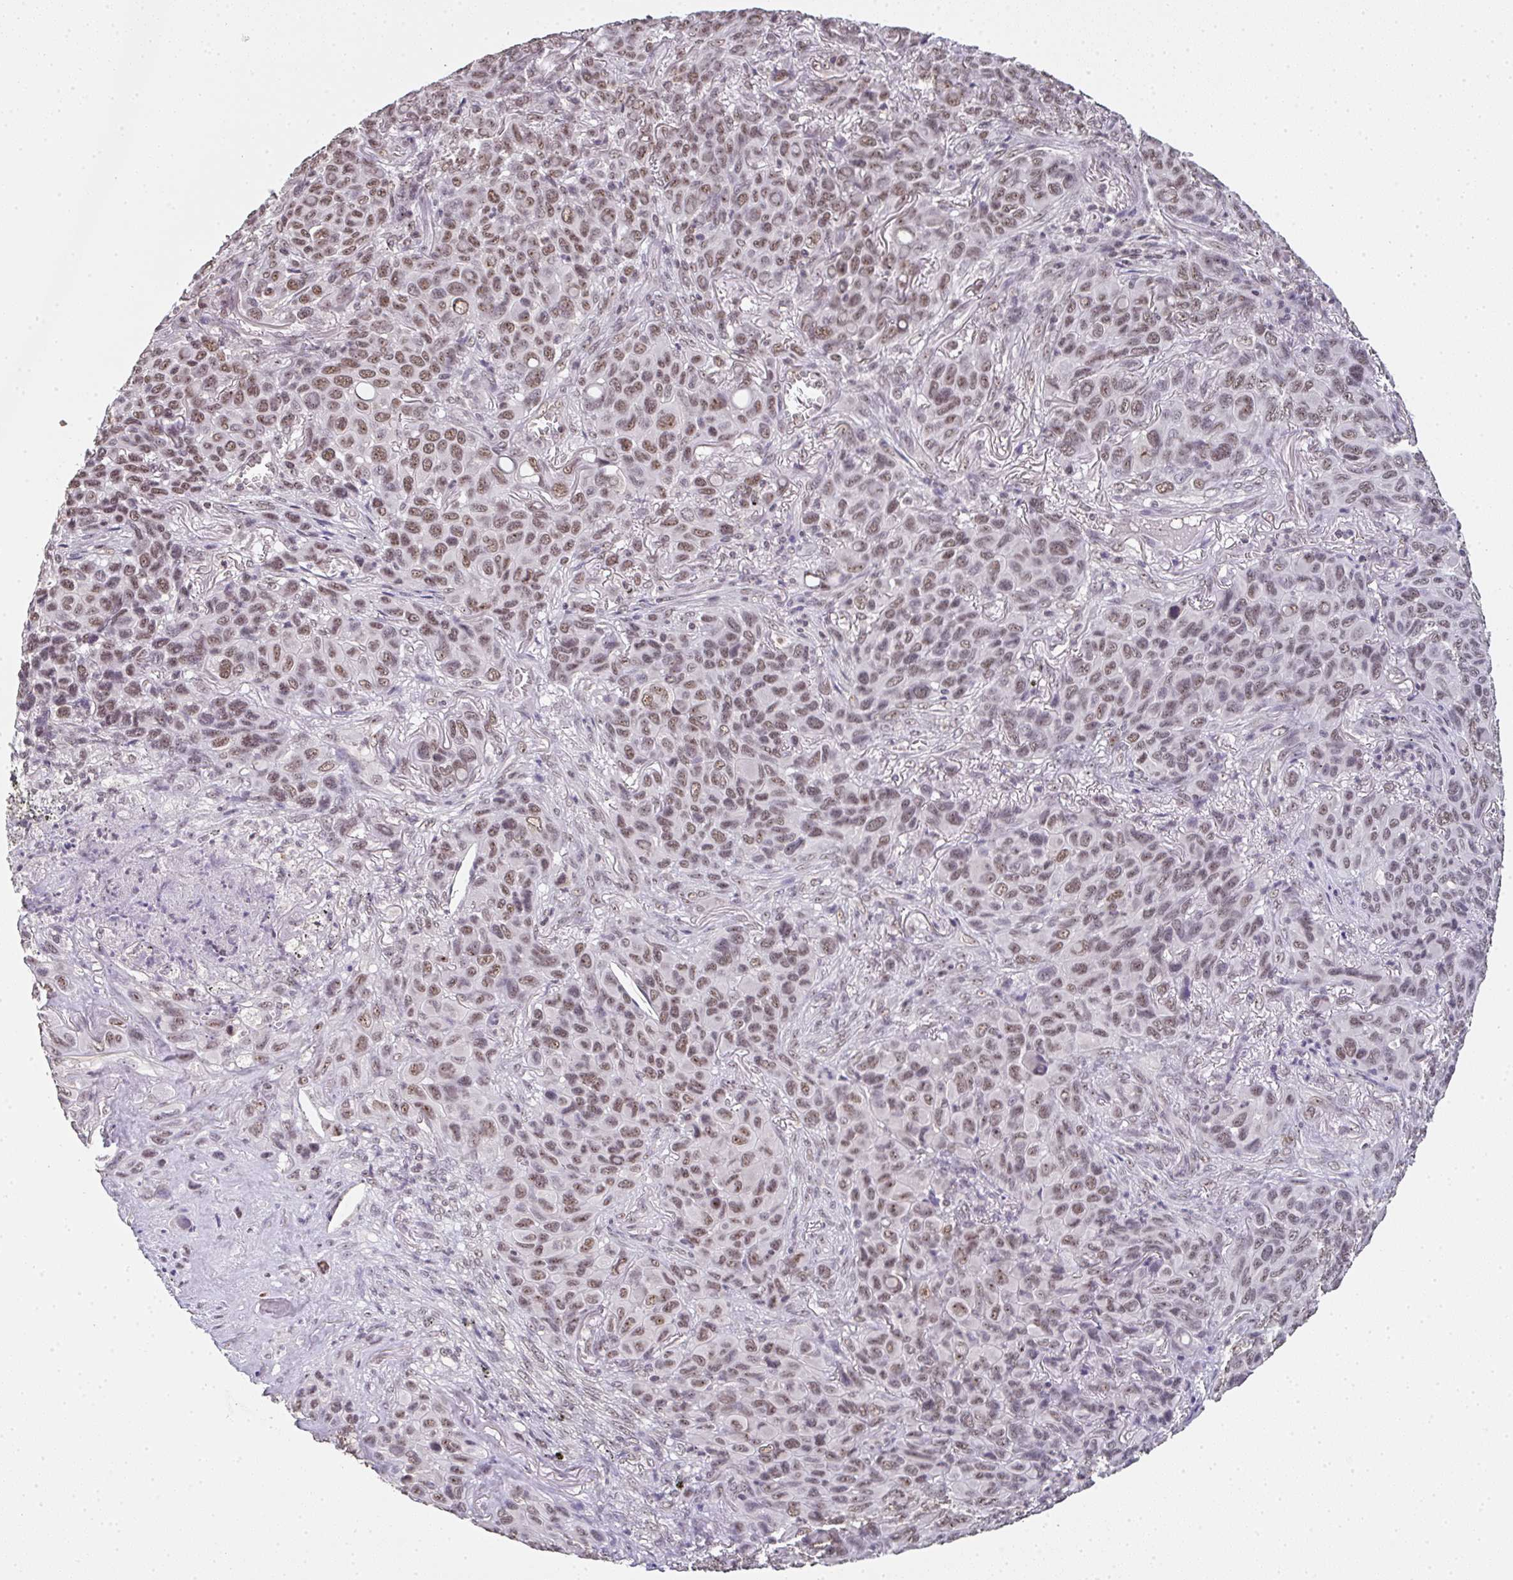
{"staining": {"intensity": "moderate", "quantity": ">75%", "location": "nuclear"}, "tissue": "melanoma", "cell_type": "Tumor cells", "image_type": "cancer", "snomed": [{"axis": "morphology", "description": "Malignant melanoma, Metastatic site"}, {"axis": "topography", "description": "Lung"}], "caption": "Immunohistochemical staining of human melanoma displays medium levels of moderate nuclear protein expression in approximately >75% of tumor cells. The staining was performed using DAB, with brown indicating positive protein expression. Nuclei are stained blue with hematoxylin.", "gene": "DKC1", "patient": {"sex": "male", "age": 48}}